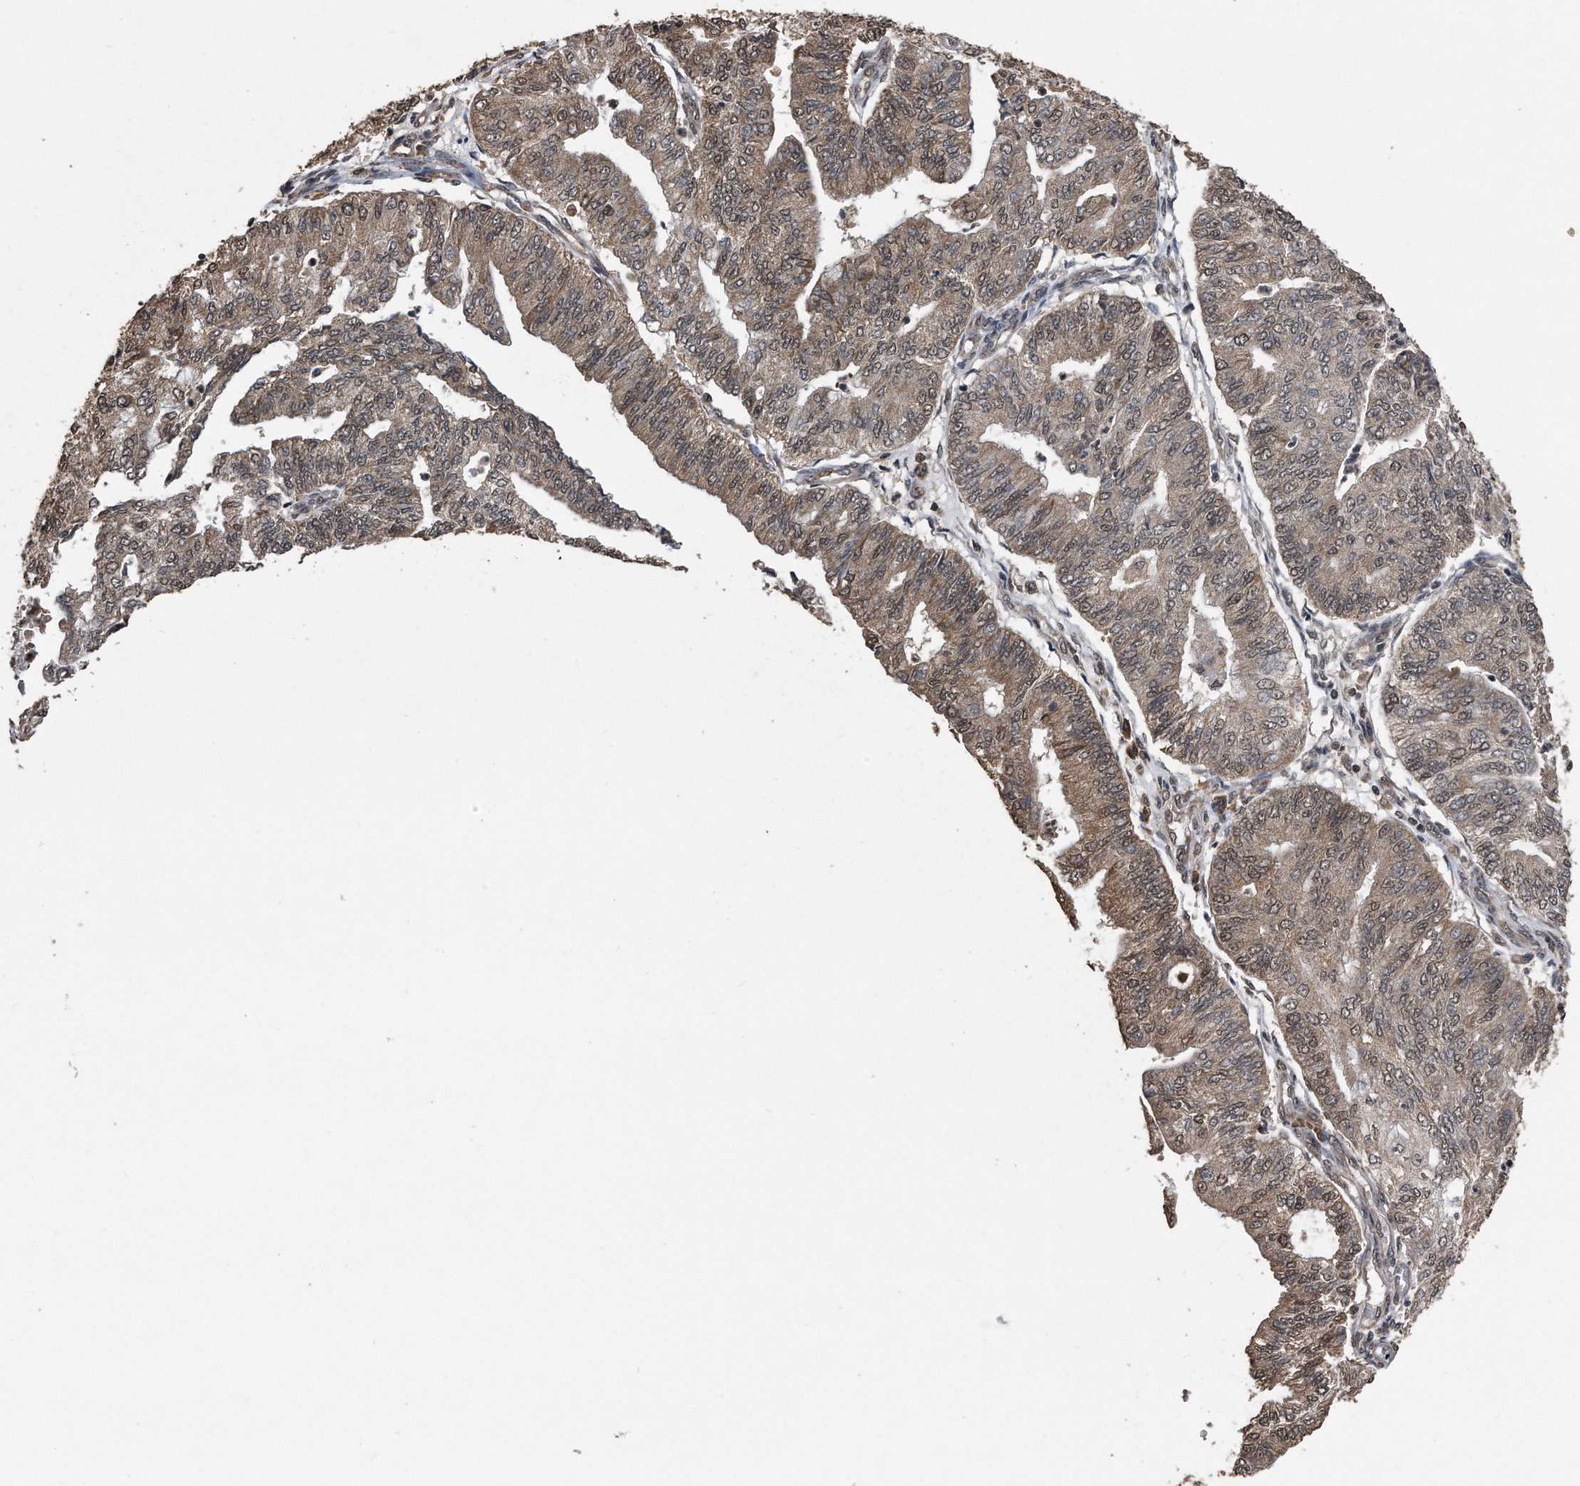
{"staining": {"intensity": "weak", "quantity": "25%-75%", "location": "cytoplasmic/membranous,nuclear"}, "tissue": "endometrial cancer", "cell_type": "Tumor cells", "image_type": "cancer", "snomed": [{"axis": "morphology", "description": "Adenocarcinoma, NOS"}, {"axis": "topography", "description": "Endometrium"}], "caption": "Approximately 25%-75% of tumor cells in endometrial cancer exhibit weak cytoplasmic/membranous and nuclear protein staining as visualized by brown immunohistochemical staining.", "gene": "CRYZL1", "patient": {"sex": "female", "age": 59}}